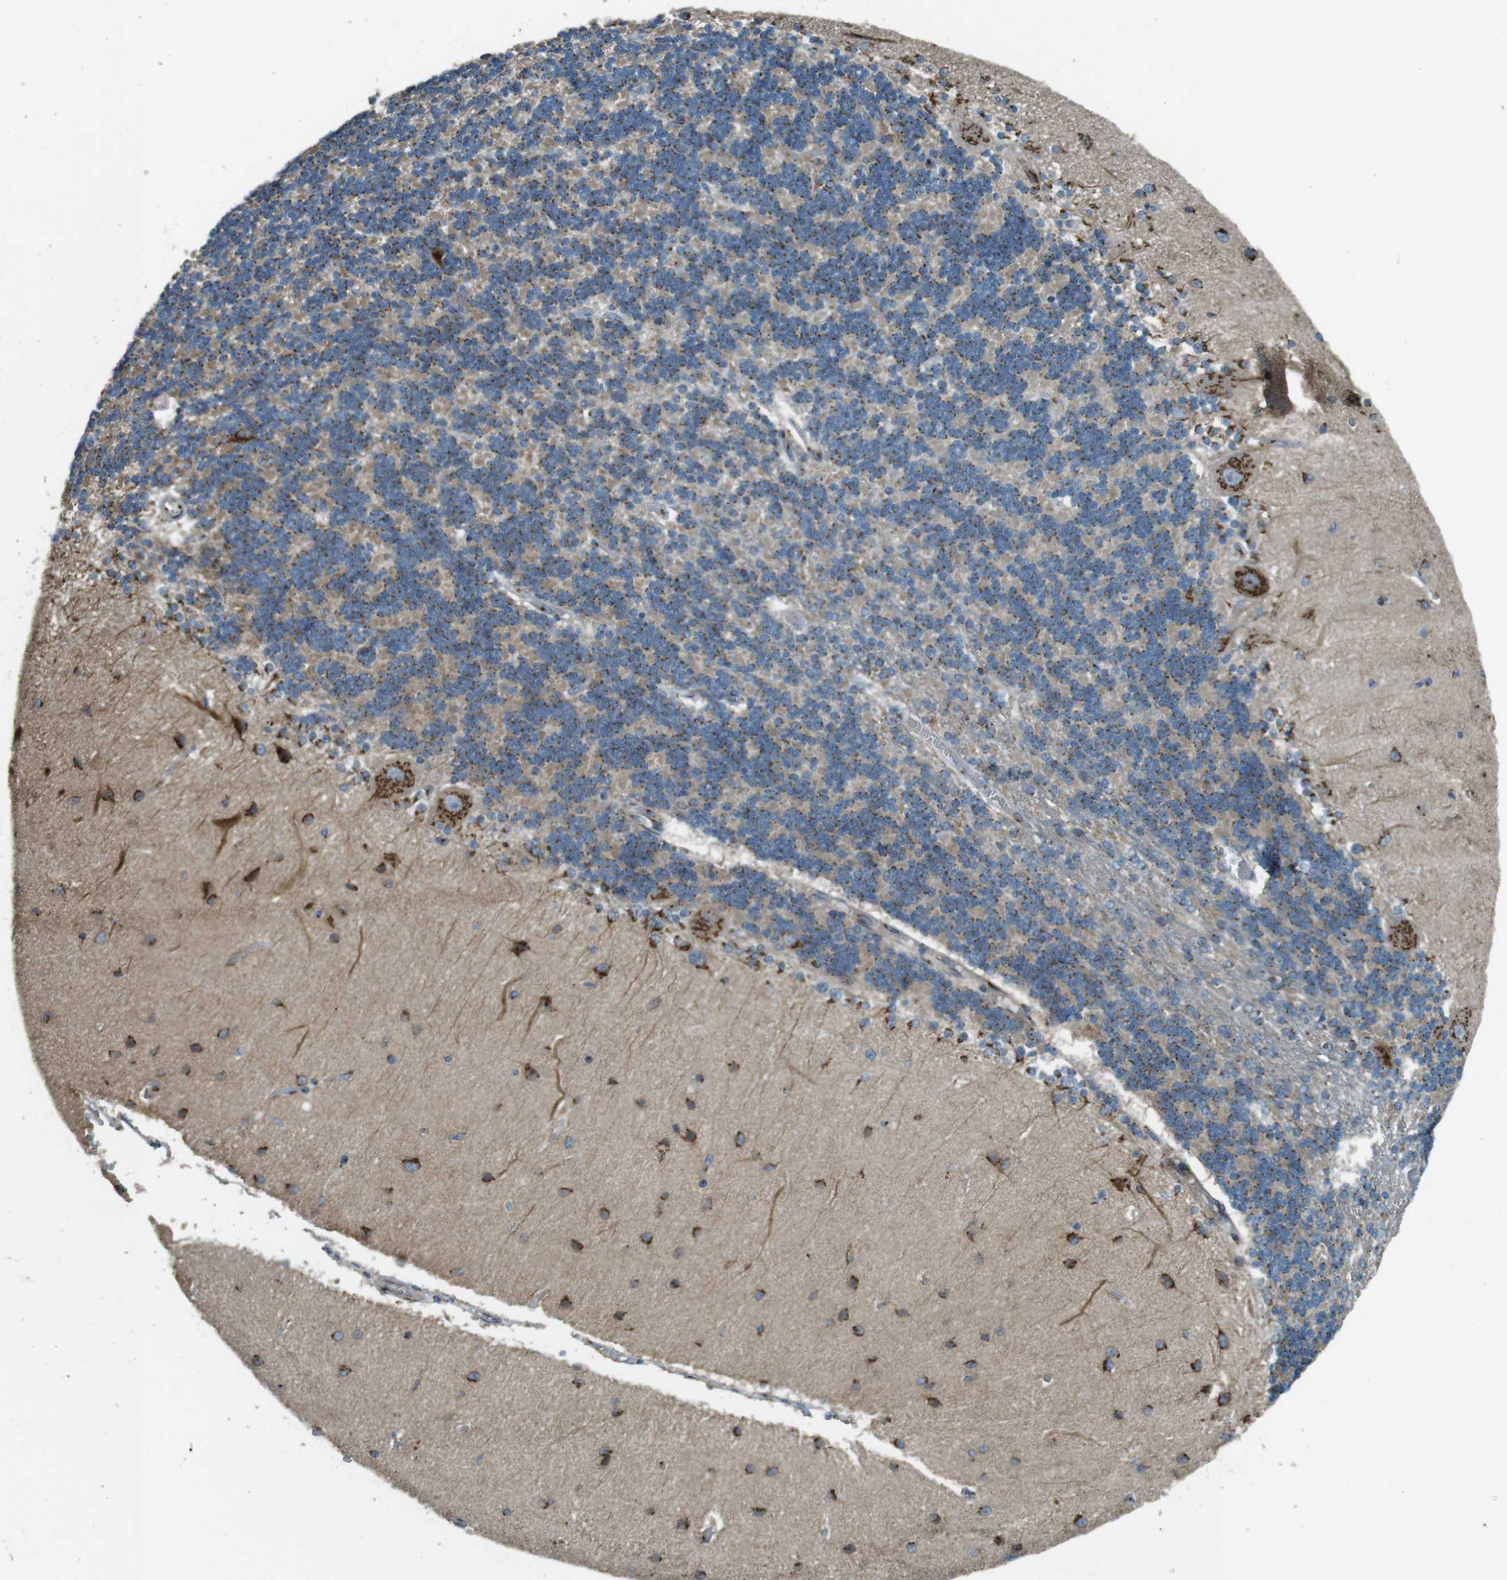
{"staining": {"intensity": "moderate", "quantity": ">75%", "location": "cytoplasmic/membranous"}, "tissue": "cerebellum", "cell_type": "Cells in granular layer", "image_type": "normal", "snomed": [{"axis": "morphology", "description": "Normal tissue, NOS"}, {"axis": "topography", "description": "Cerebellum"}], "caption": "Immunohistochemical staining of normal human cerebellum demonstrates >75% levels of moderate cytoplasmic/membranous protein expression in approximately >75% of cells in granular layer.", "gene": "TMEM115", "patient": {"sex": "female", "age": 54}}